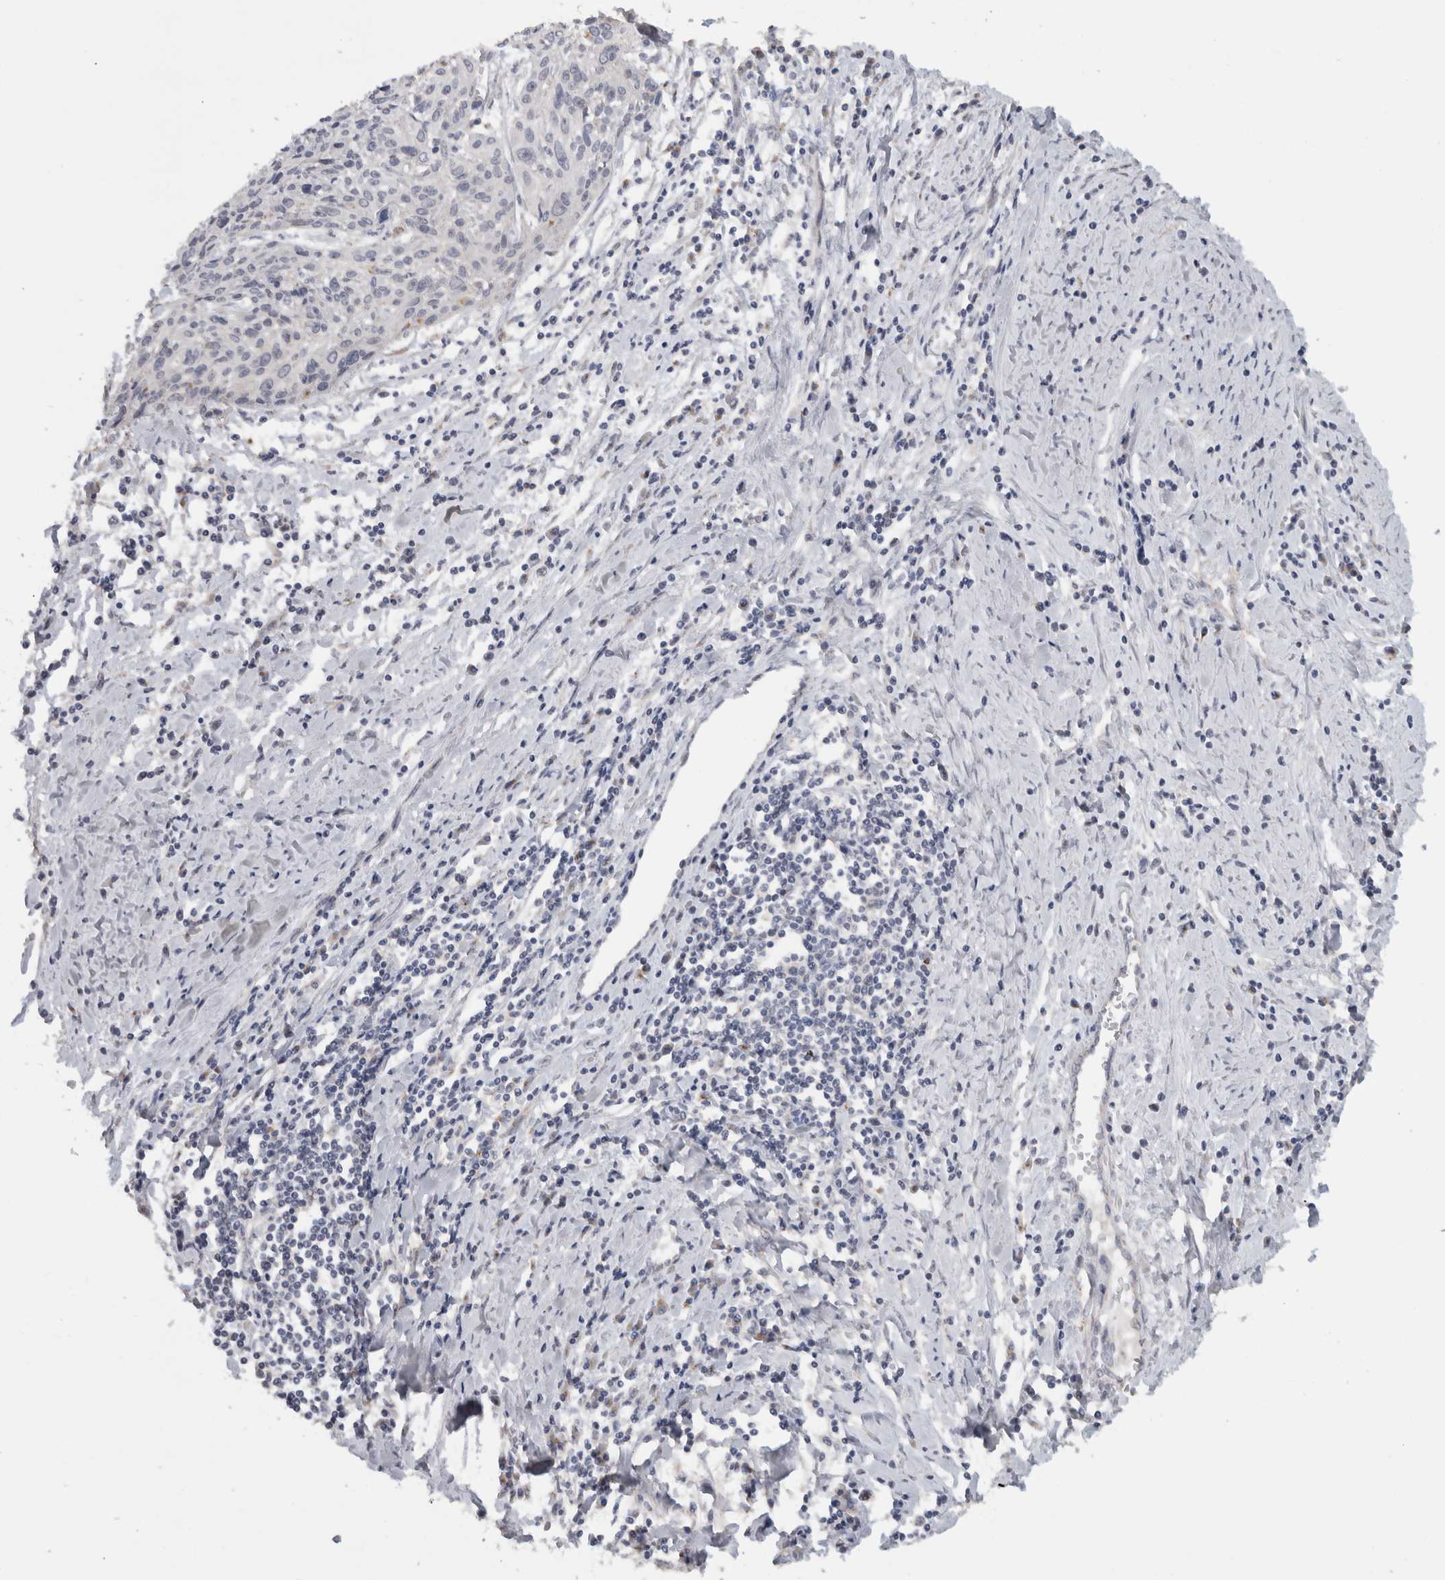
{"staining": {"intensity": "negative", "quantity": "none", "location": "none"}, "tissue": "cervical cancer", "cell_type": "Tumor cells", "image_type": "cancer", "snomed": [{"axis": "morphology", "description": "Squamous cell carcinoma, NOS"}, {"axis": "topography", "description": "Cervix"}], "caption": "Histopathology image shows no protein expression in tumor cells of squamous cell carcinoma (cervical) tissue.", "gene": "MGAT1", "patient": {"sex": "female", "age": 51}}